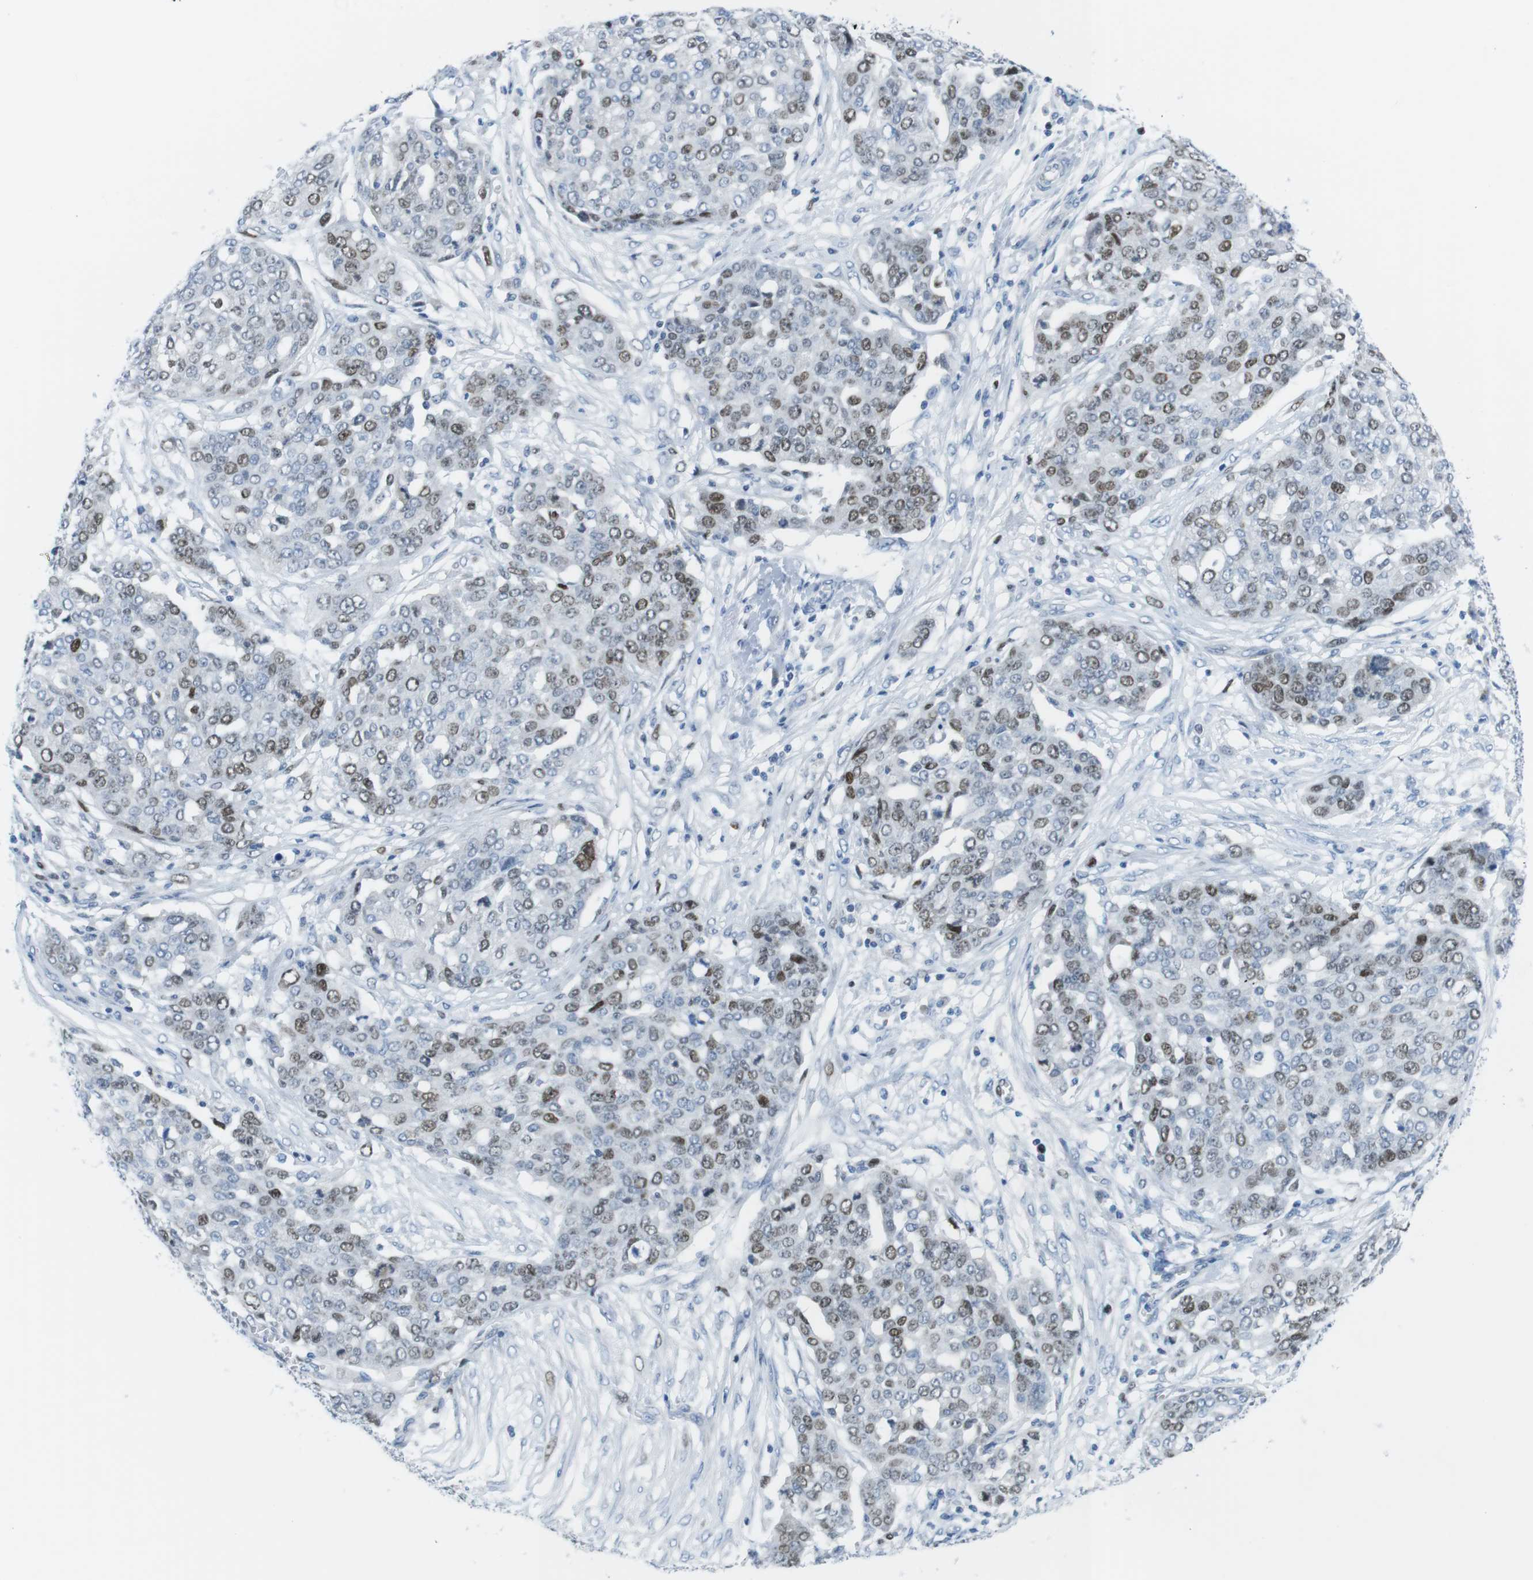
{"staining": {"intensity": "moderate", "quantity": "25%-75%", "location": "nuclear"}, "tissue": "ovarian cancer", "cell_type": "Tumor cells", "image_type": "cancer", "snomed": [{"axis": "morphology", "description": "Cystadenocarcinoma, serous, NOS"}, {"axis": "topography", "description": "Soft tissue"}, {"axis": "topography", "description": "Ovary"}], "caption": "A histopathology image showing moderate nuclear staining in approximately 25%-75% of tumor cells in ovarian serous cystadenocarcinoma, as visualized by brown immunohistochemical staining.", "gene": "CHAF1A", "patient": {"sex": "female", "age": 57}}